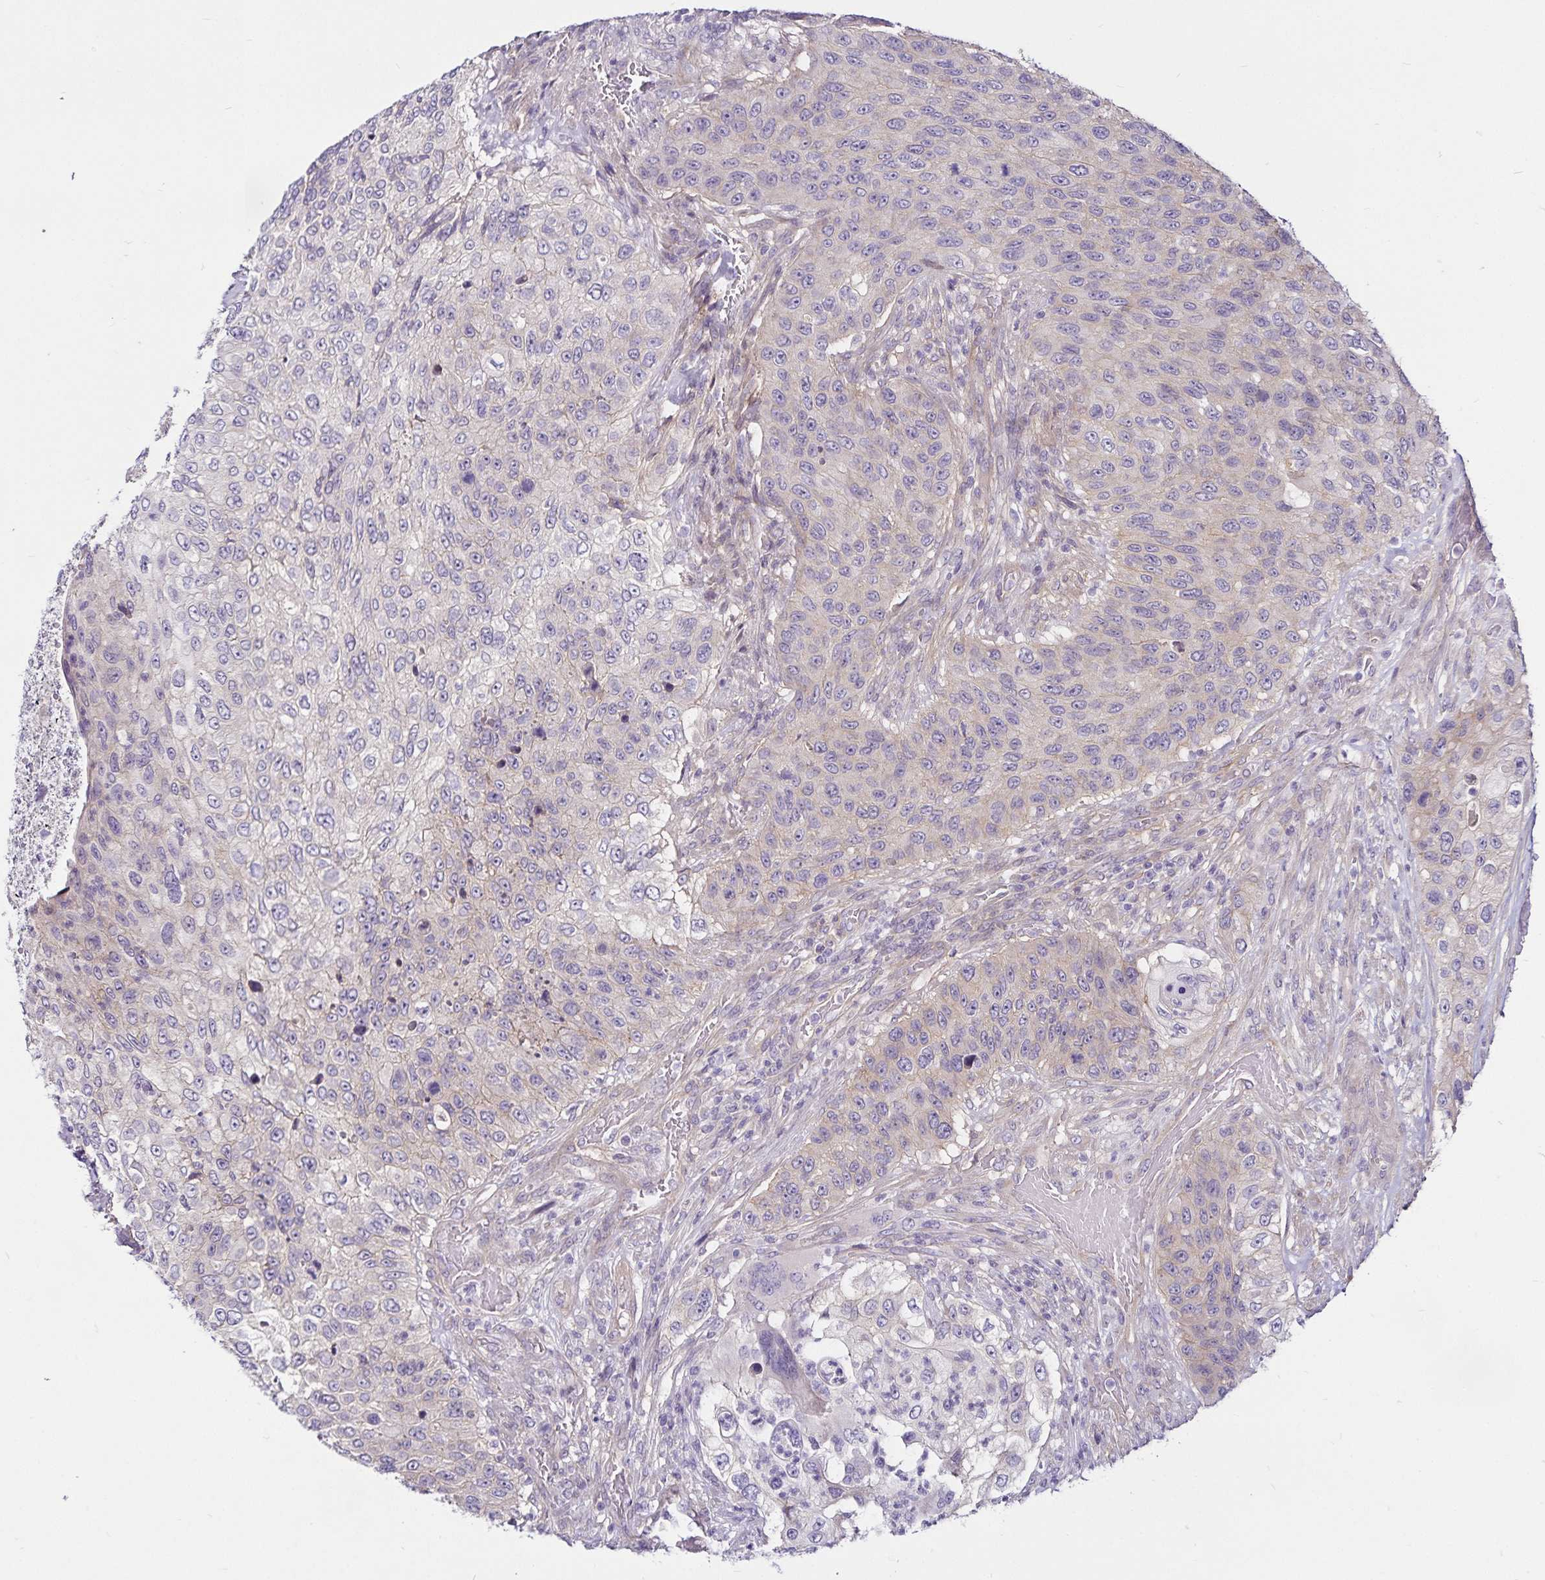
{"staining": {"intensity": "negative", "quantity": "none", "location": "none"}, "tissue": "urothelial cancer", "cell_type": "Tumor cells", "image_type": "cancer", "snomed": [{"axis": "morphology", "description": "Urothelial carcinoma, High grade"}, {"axis": "topography", "description": "Urinary bladder"}], "caption": "A histopathology image of urothelial cancer stained for a protein displays no brown staining in tumor cells.", "gene": "GNG12", "patient": {"sex": "female", "age": 60}}